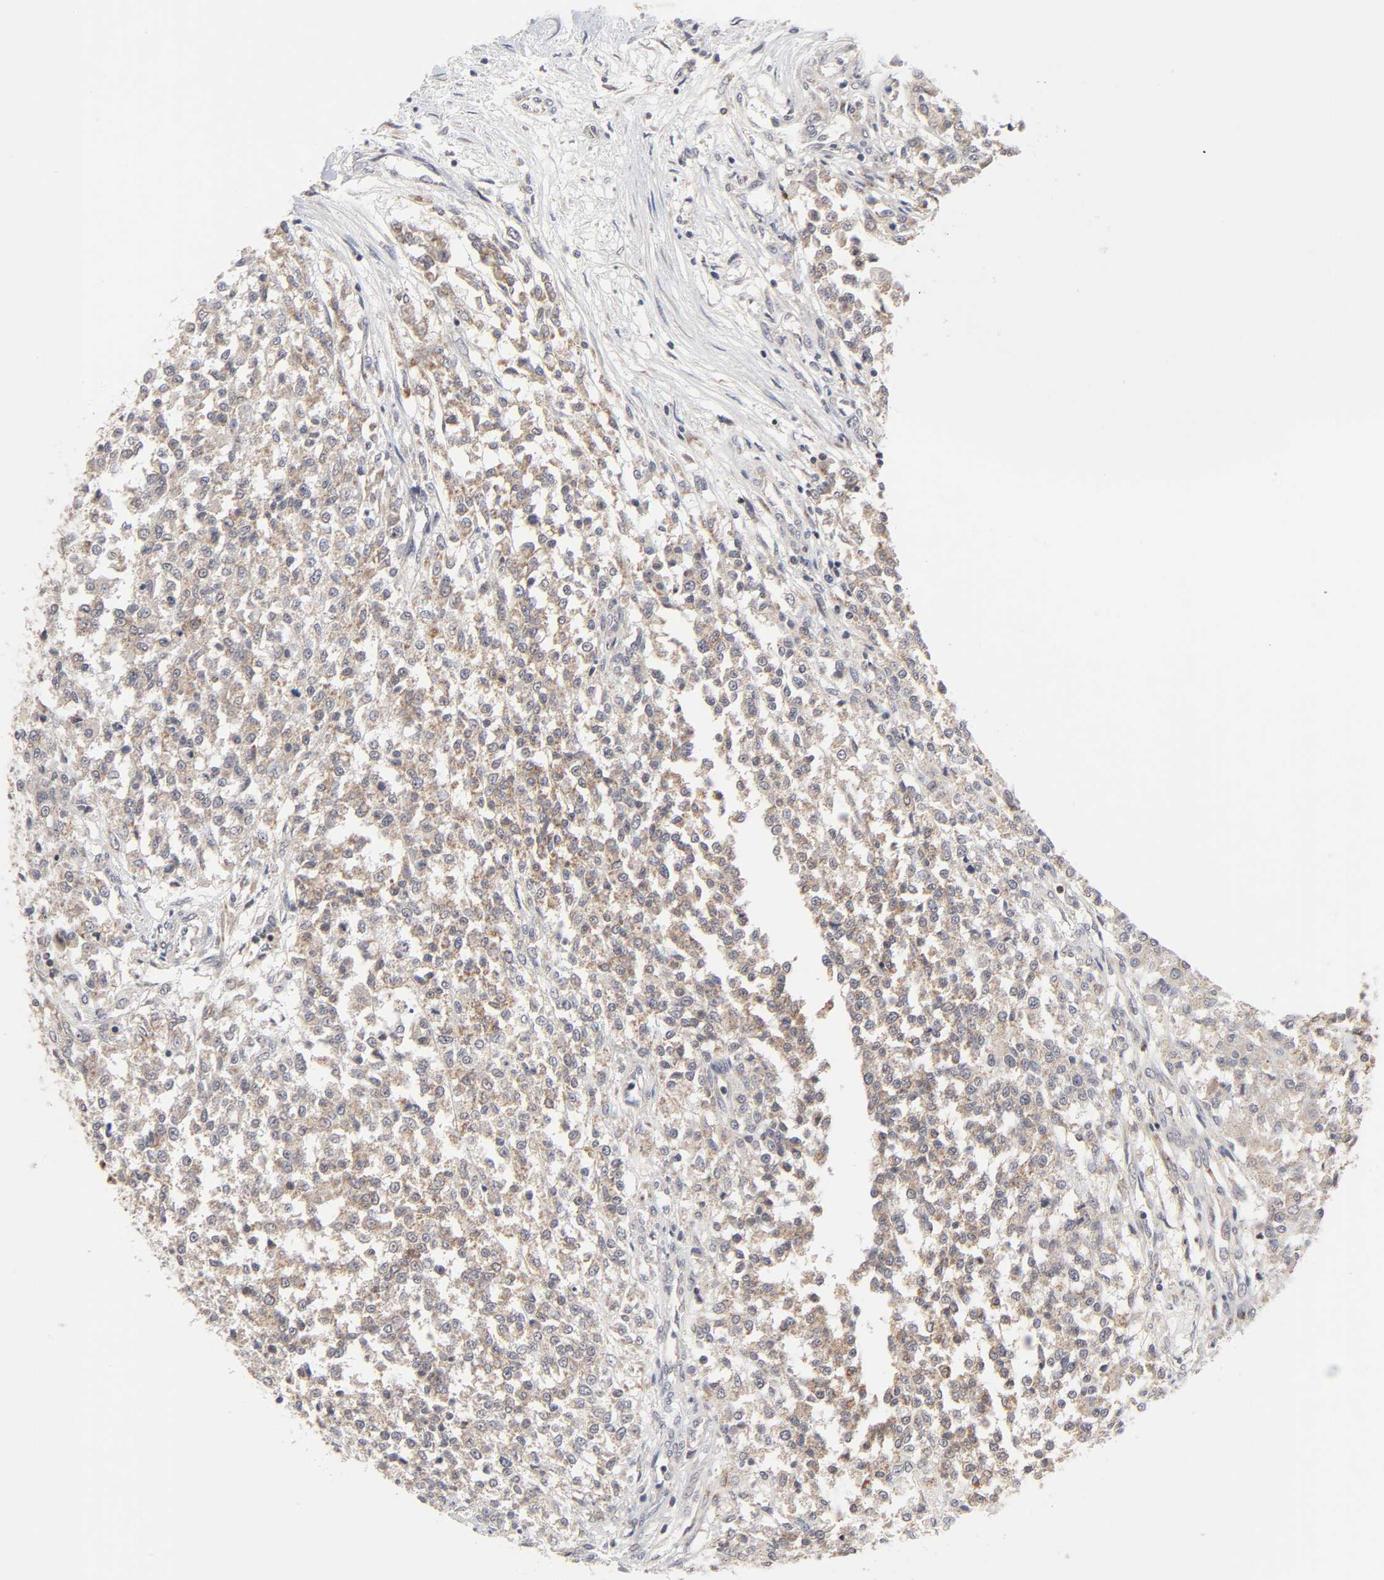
{"staining": {"intensity": "moderate", "quantity": ">75%", "location": "cytoplasmic/membranous"}, "tissue": "testis cancer", "cell_type": "Tumor cells", "image_type": "cancer", "snomed": [{"axis": "morphology", "description": "Seminoma, NOS"}, {"axis": "topography", "description": "Testis"}], "caption": "High-power microscopy captured an IHC micrograph of testis seminoma, revealing moderate cytoplasmic/membranous expression in approximately >75% of tumor cells.", "gene": "AUH", "patient": {"sex": "male", "age": 59}}